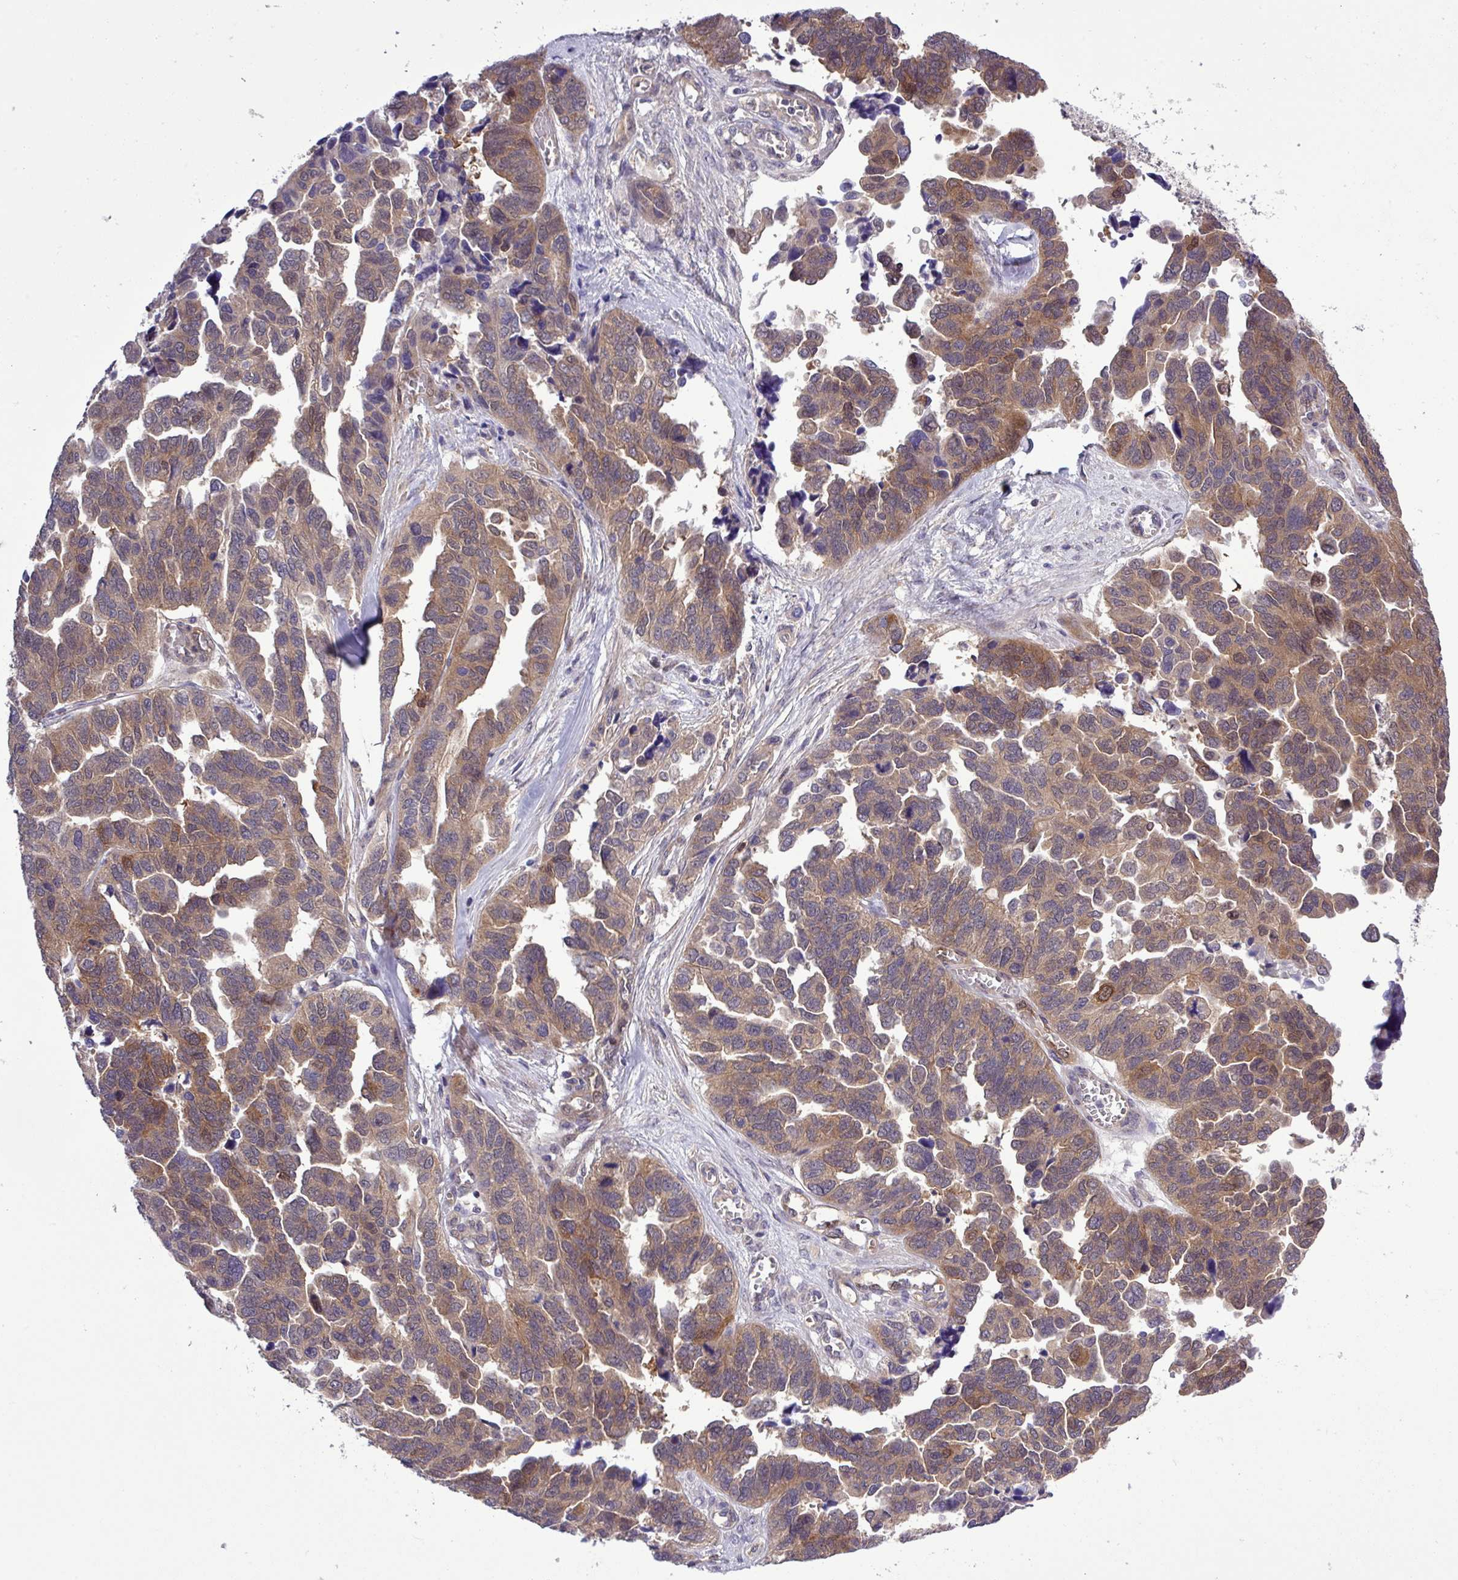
{"staining": {"intensity": "moderate", "quantity": ">75%", "location": "cytoplasmic/membranous"}, "tissue": "ovarian cancer", "cell_type": "Tumor cells", "image_type": "cancer", "snomed": [{"axis": "morphology", "description": "Cystadenocarcinoma, serous, NOS"}, {"axis": "topography", "description": "Ovary"}], "caption": "This is a photomicrograph of IHC staining of ovarian serous cystadenocarcinoma, which shows moderate positivity in the cytoplasmic/membranous of tumor cells.", "gene": "CARHSP1", "patient": {"sex": "female", "age": 64}}